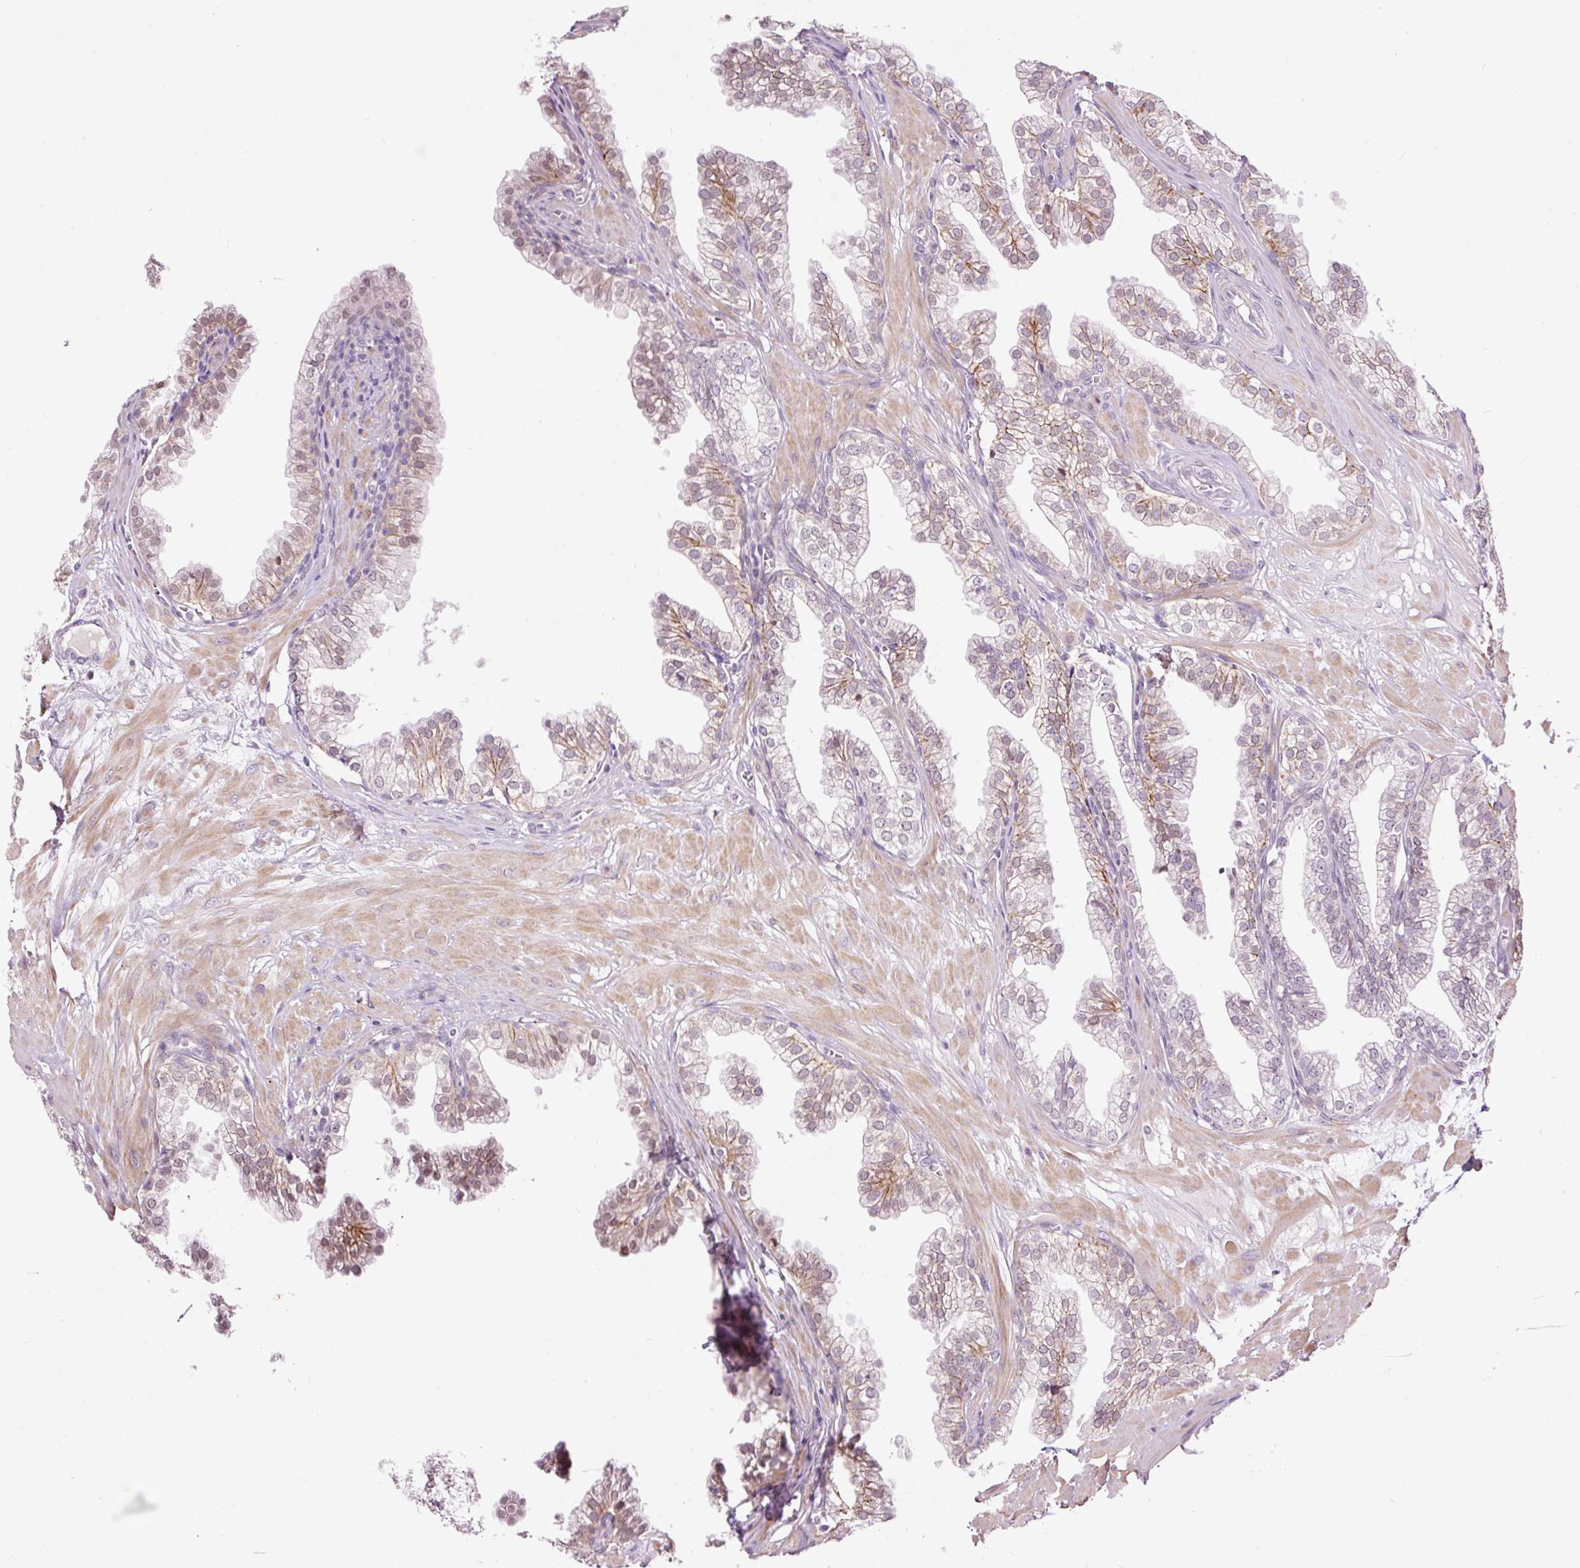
{"staining": {"intensity": "moderate", "quantity": "<25%", "location": "cytoplasmic/membranous,nuclear"}, "tissue": "prostate", "cell_type": "Glandular cells", "image_type": "normal", "snomed": [{"axis": "morphology", "description": "Normal tissue, NOS"}, {"axis": "topography", "description": "Prostate"}, {"axis": "topography", "description": "Peripheral nerve tissue"}], "caption": "Glandular cells exhibit low levels of moderate cytoplasmic/membranous,nuclear staining in approximately <25% of cells in normal prostate. The protein is stained brown, and the nuclei are stained in blue (DAB (3,3'-diaminobenzidine) IHC with brightfield microscopy, high magnification).", "gene": "FCRL4", "patient": {"sex": "male", "age": 55}}